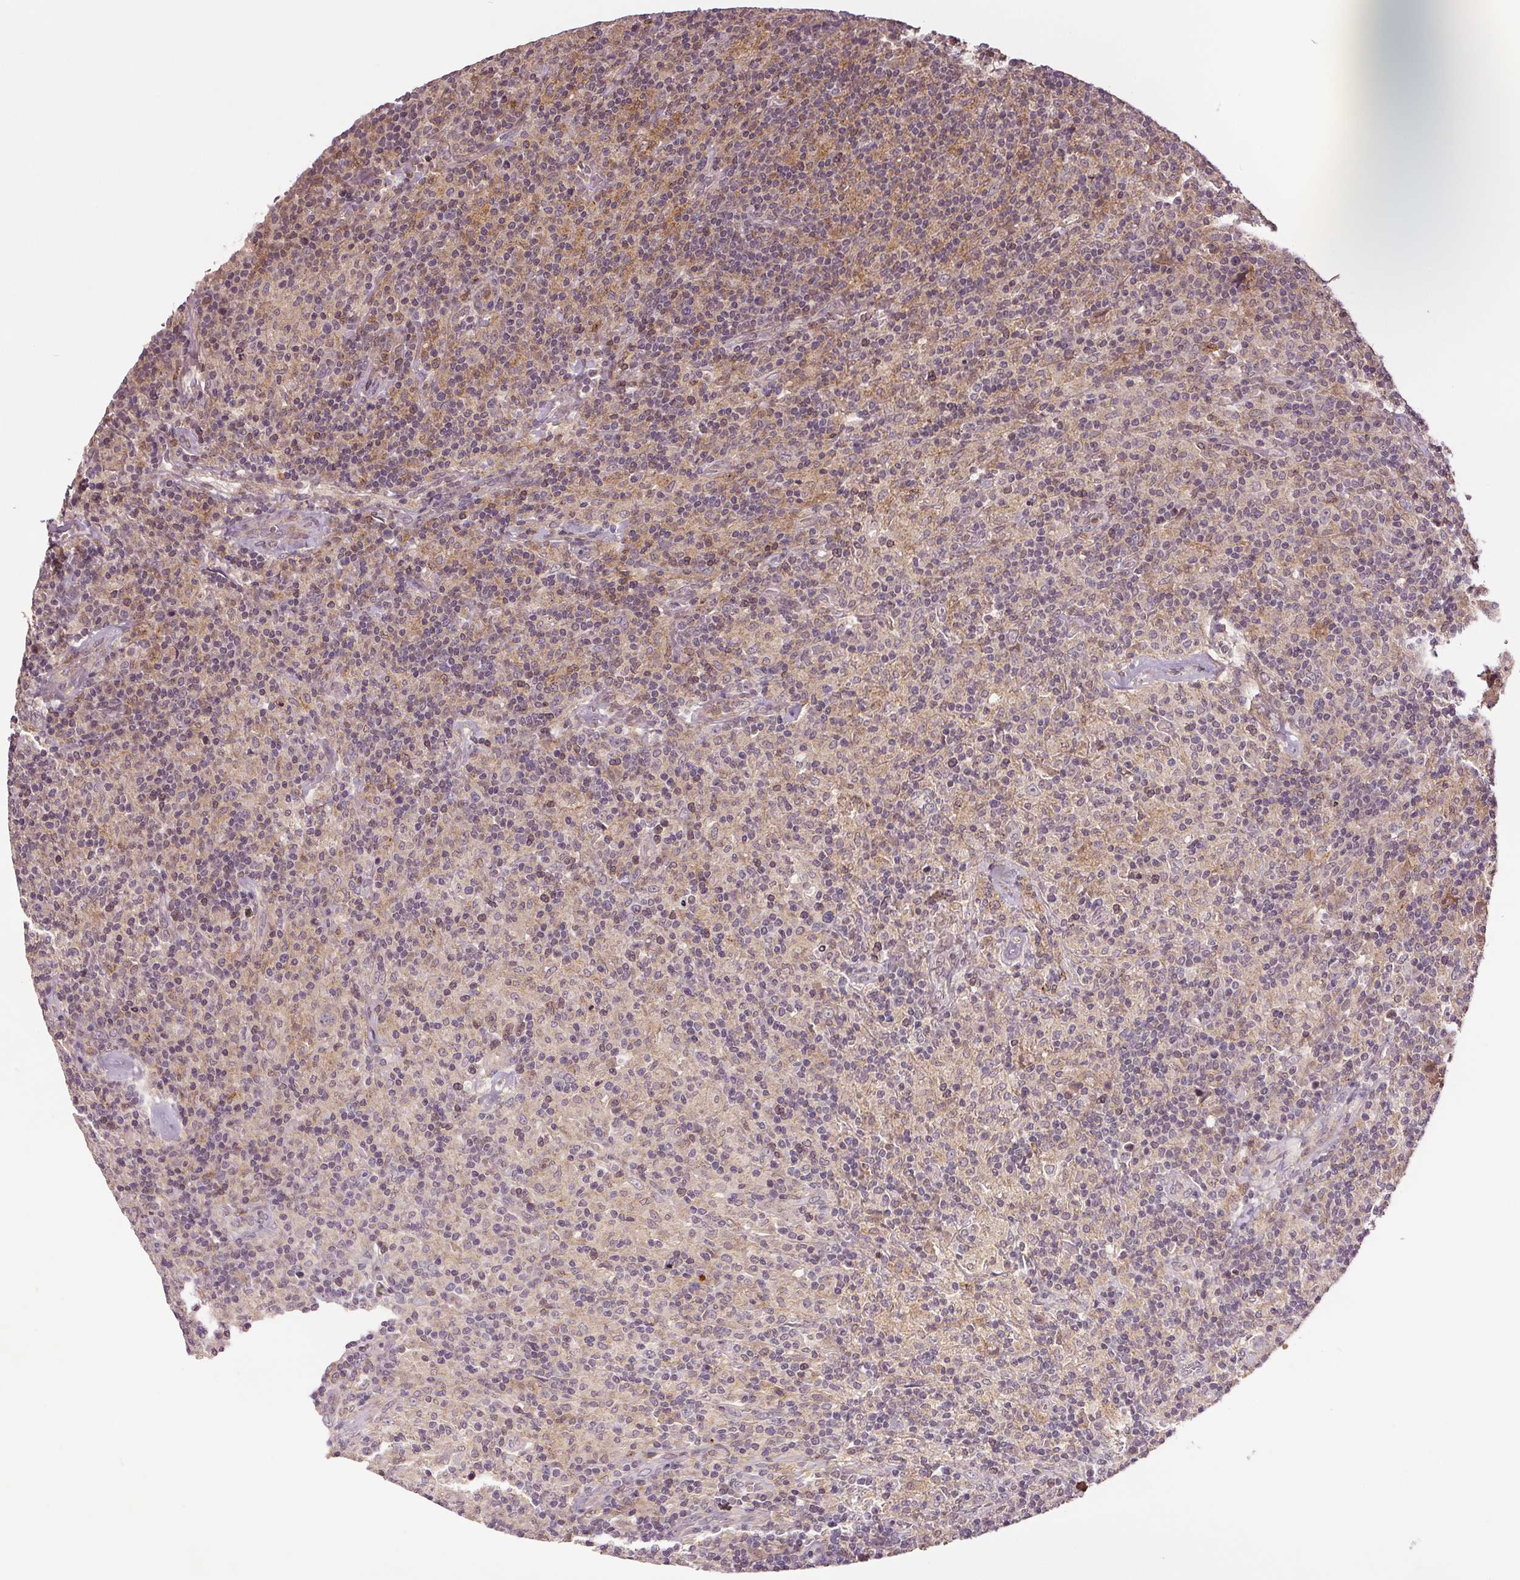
{"staining": {"intensity": "negative", "quantity": "none", "location": "none"}, "tissue": "lymphoma", "cell_type": "Tumor cells", "image_type": "cancer", "snomed": [{"axis": "morphology", "description": "Hodgkin's disease, NOS"}, {"axis": "topography", "description": "Lymph node"}], "caption": "Immunohistochemical staining of Hodgkin's disease displays no significant expression in tumor cells.", "gene": "EPHB3", "patient": {"sex": "male", "age": 70}}